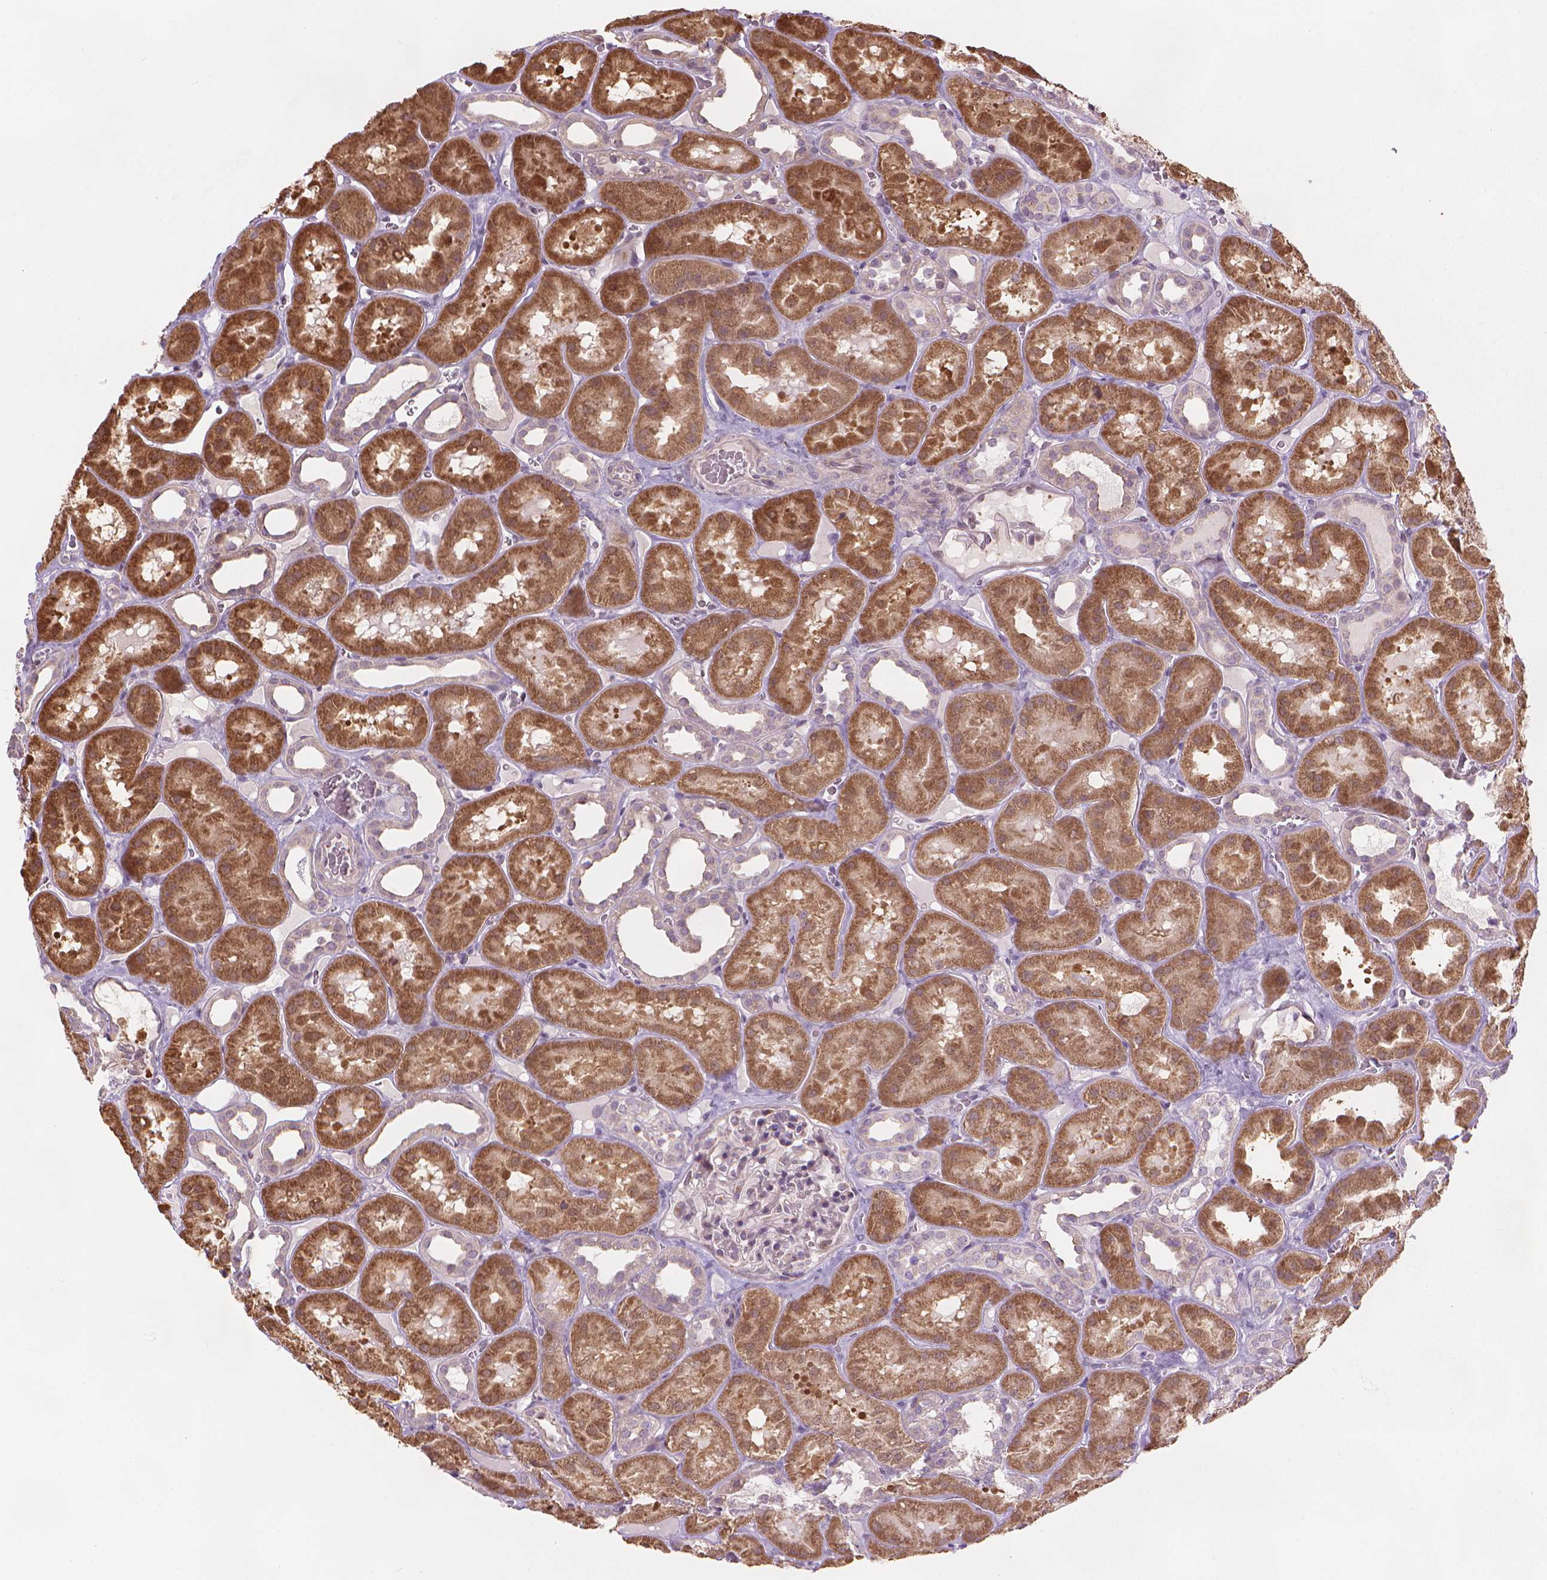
{"staining": {"intensity": "negative", "quantity": "none", "location": "none"}, "tissue": "kidney", "cell_type": "Cells in glomeruli", "image_type": "normal", "snomed": [{"axis": "morphology", "description": "Normal tissue, NOS"}, {"axis": "topography", "description": "Kidney"}], "caption": "IHC of normal kidney exhibits no expression in cells in glomeruli. (Brightfield microscopy of DAB (3,3'-diaminobenzidine) immunohistochemistry at high magnification).", "gene": "IFFO1", "patient": {"sex": "female", "age": 41}}